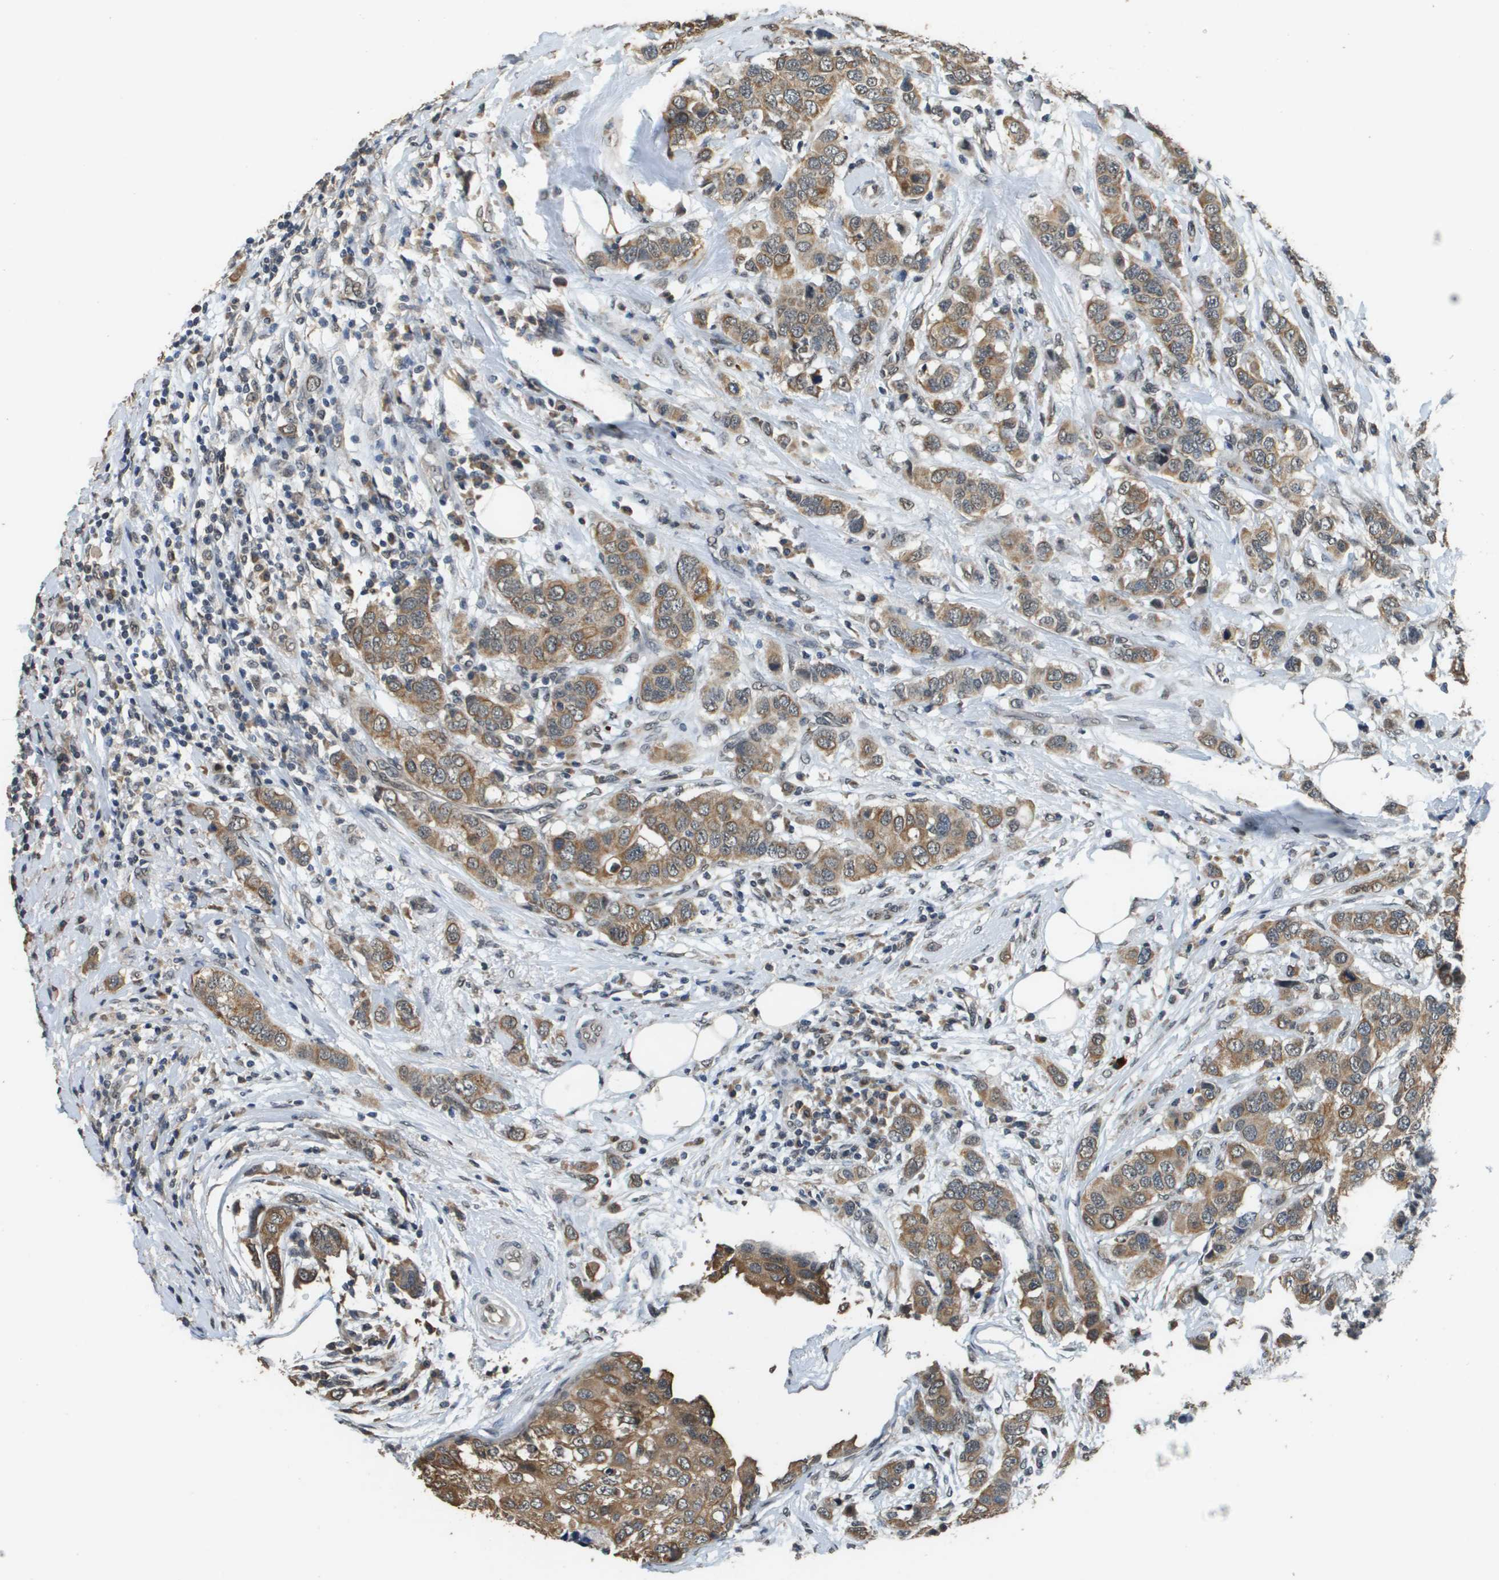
{"staining": {"intensity": "moderate", "quantity": ">75%", "location": "cytoplasmic/membranous"}, "tissue": "breast cancer", "cell_type": "Tumor cells", "image_type": "cancer", "snomed": [{"axis": "morphology", "description": "Duct carcinoma"}, {"axis": "topography", "description": "Breast"}], "caption": "Protein expression analysis of breast cancer demonstrates moderate cytoplasmic/membranous positivity in approximately >75% of tumor cells. (DAB = brown stain, brightfield microscopy at high magnification).", "gene": "FANCC", "patient": {"sex": "female", "age": 50}}